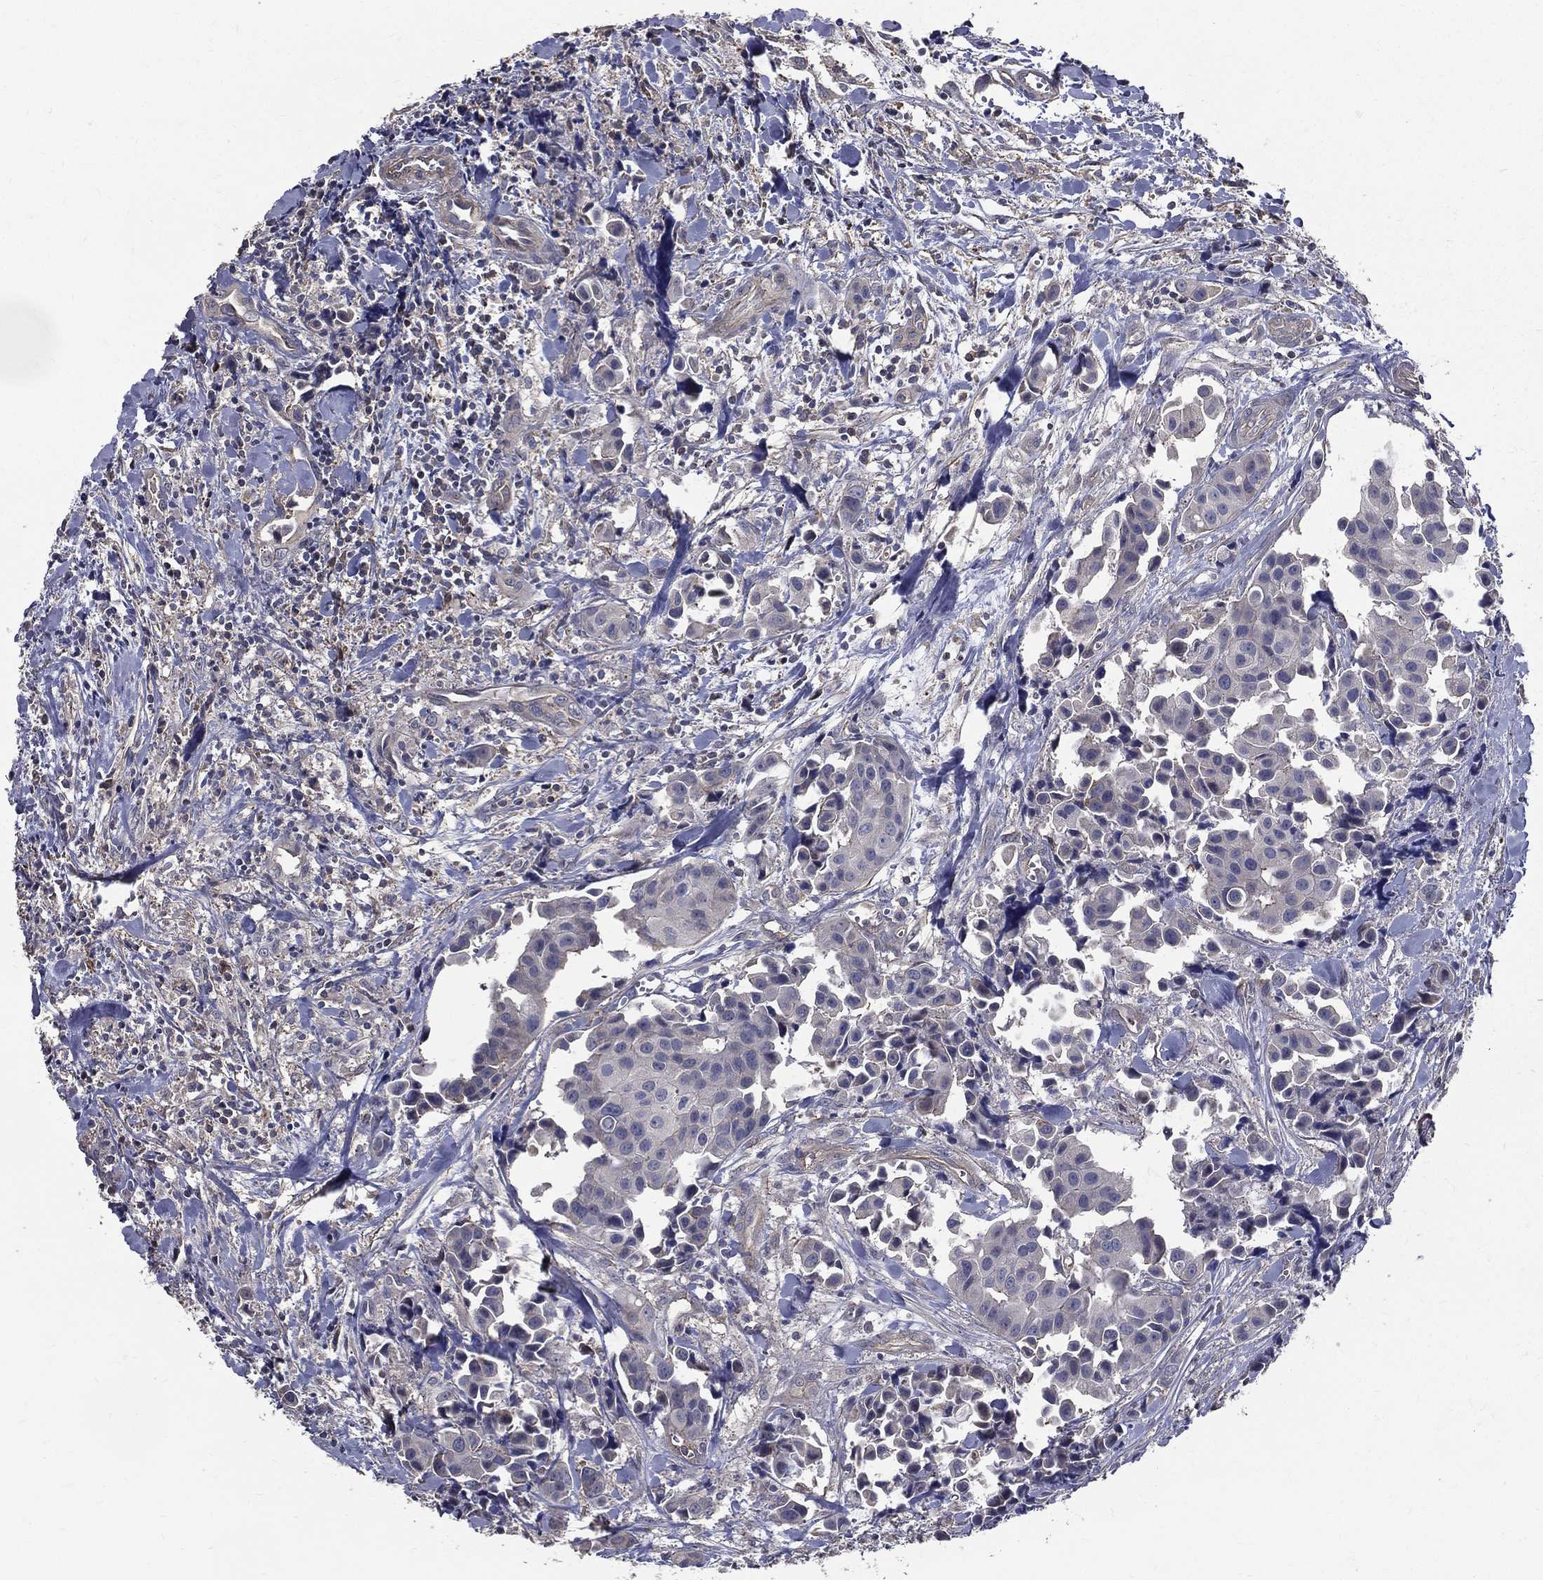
{"staining": {"intensity": "moderate", "quantity": "<25%", "location": "cytoplasmic/membranous"}, "tissue": "head and neck cancer", "cell_type": "Tumor cells", "image_type": "cancer", "snomed": [{"axis": "morphology", "description": "Adenocarcinoma, NOS"}, {"axis": "topography", "description": "Head-Neck"}], "caption": "This micrograph displays adenocarcinoma (head and neck) stained with immunohistochemistry to label a protein in brown. The cytoplasmic/membranous of tumor cells show moderate positivity for the protein. Nuclei are counter-stained blue.", "gene": "SERPINB2", "patient": {"sex": "male", "age": 76}}